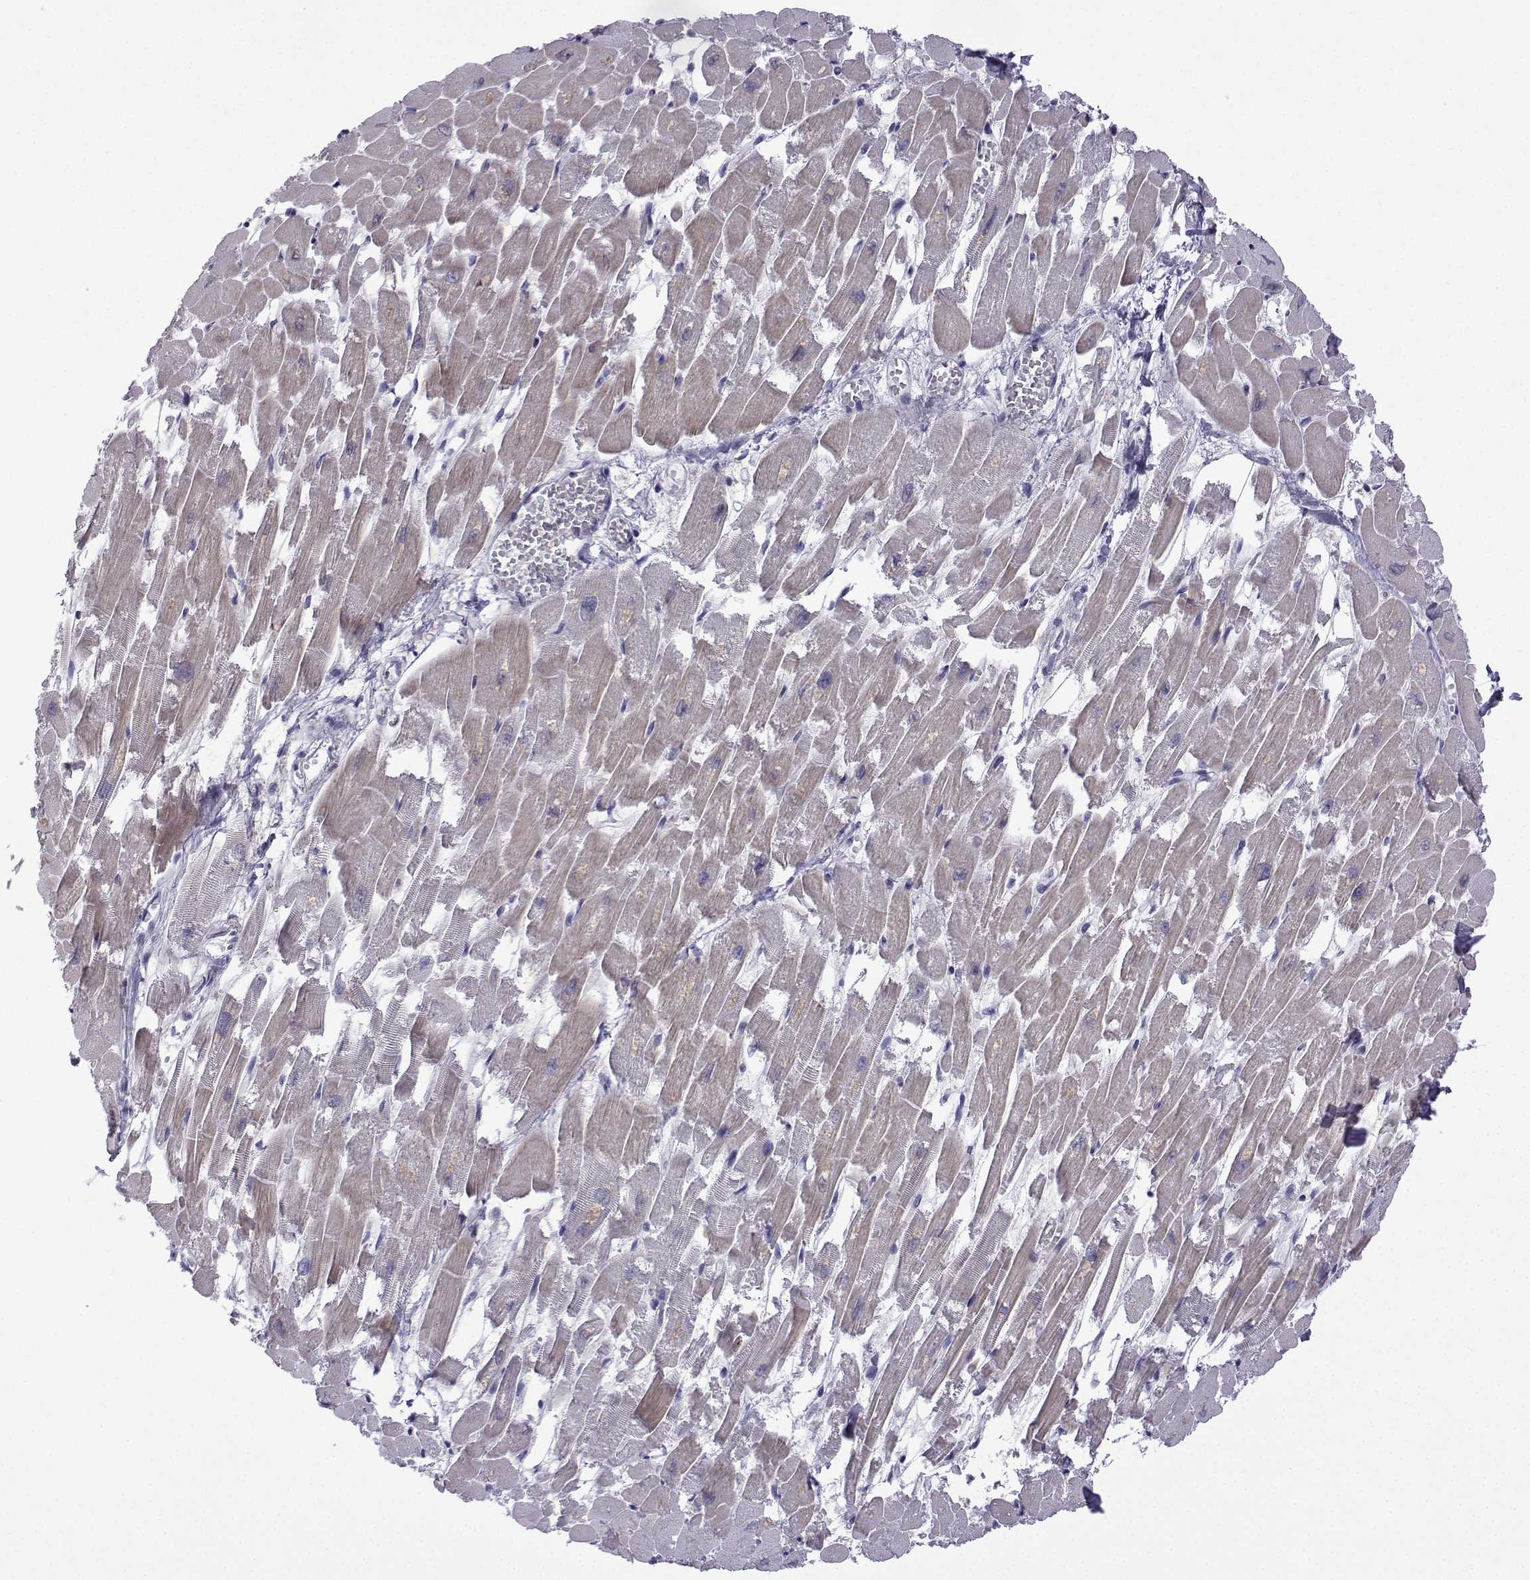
{"staining": {"intensity": "weak", "quantity": "25%-75%", "location": "cytoplasmic/membranous"}, "tissue": "heart muscle", "cell_type": "Cardiomyocytes", "image_type": "normal", "snomed": [{"axis": "morphology", "description": "Normal tissue, NOS"}, {"axis": "topography", "description": "Heart"}], "caption": "The immunohistochemical stain labels weak cytoplasmic/membranous positivity in cardiomyocytes of benign heart muscle.", "gene": "CFAP70", "patient": {"sex": "female", "age": 52}}